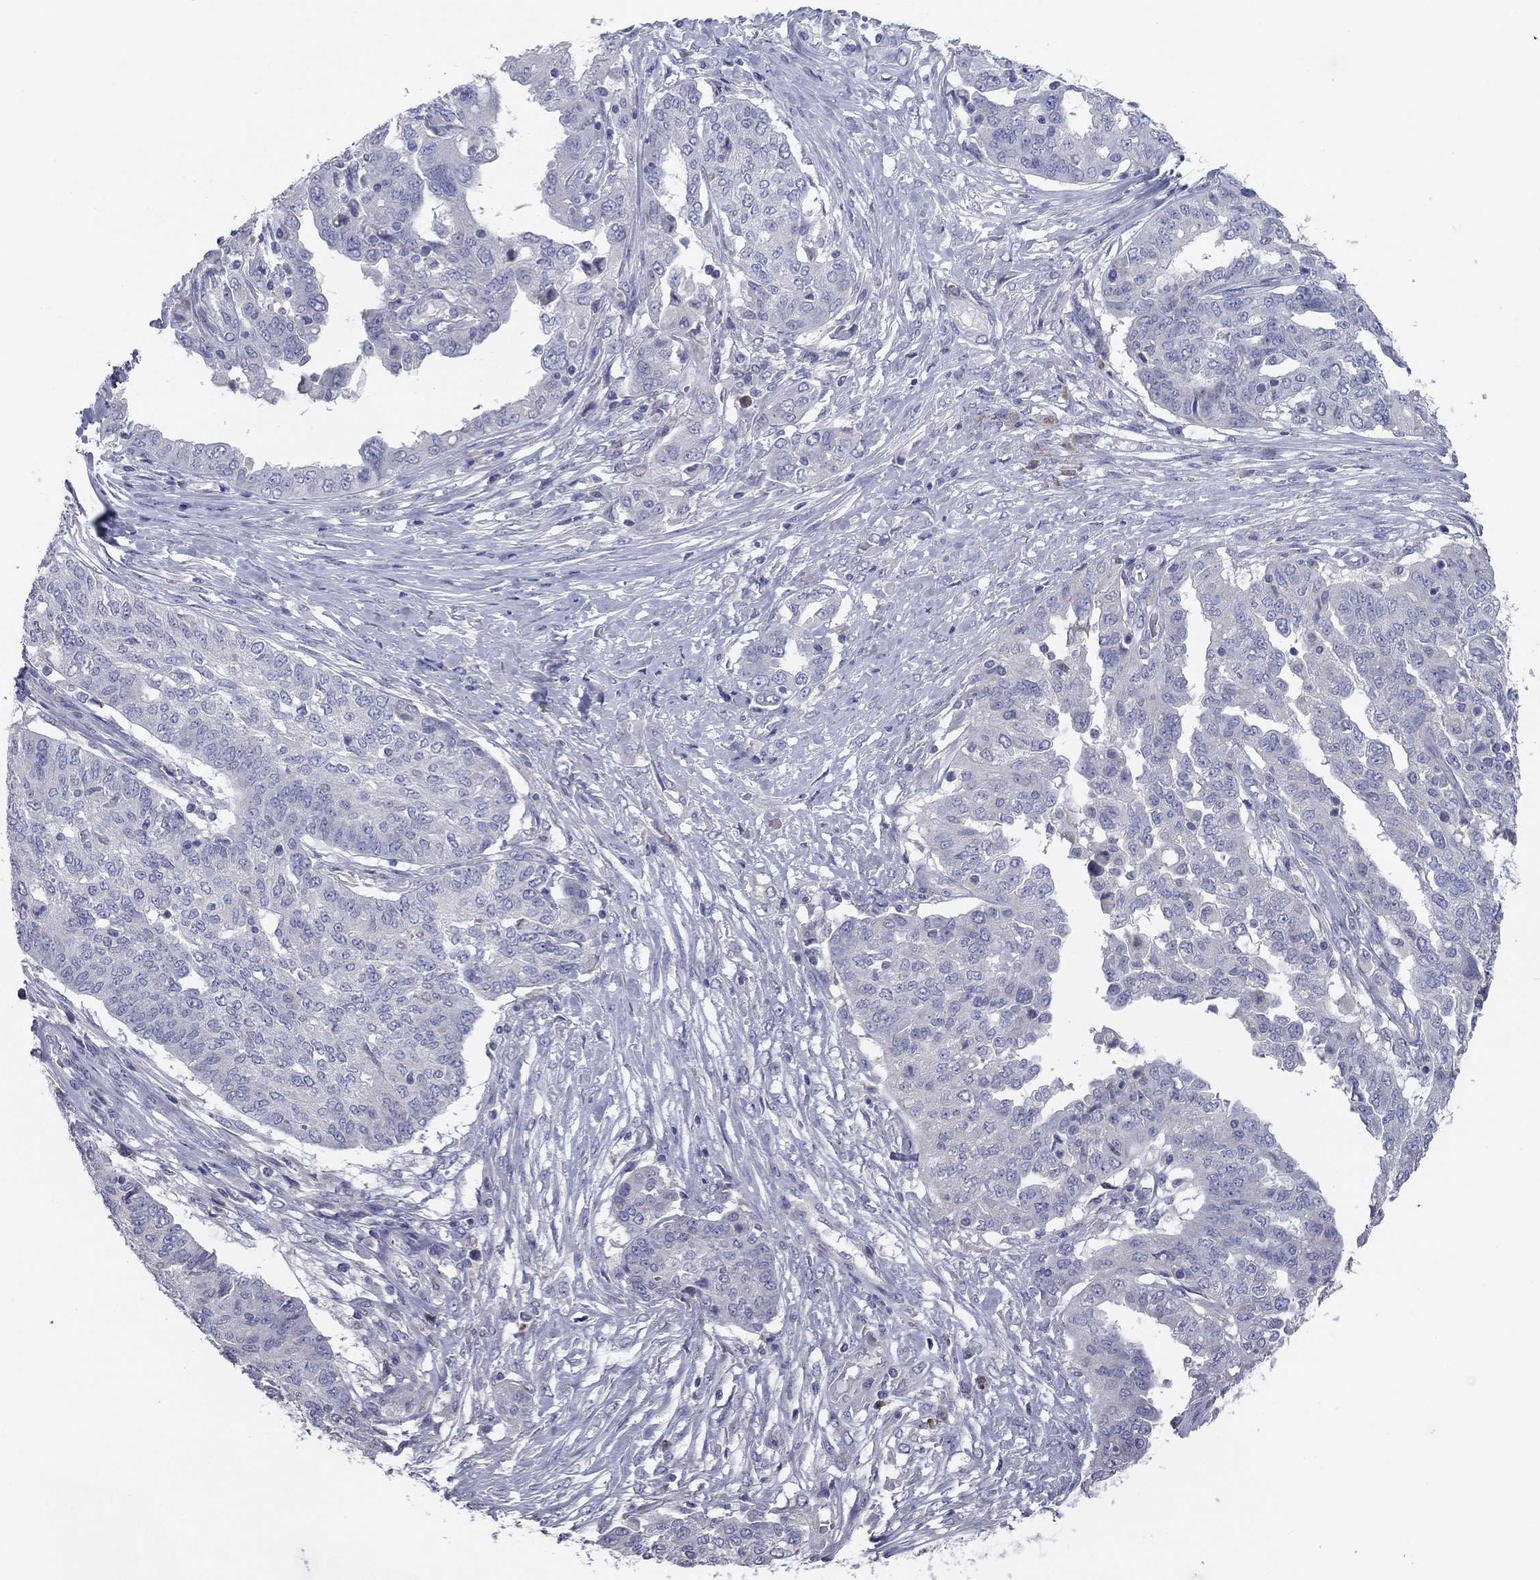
{"staining": {"intensity": "negative", "quantity": "none", "location": "none"}, "tissue": "ovarian cancer", "cell_type": "Tumor cells", "image_type": "cancer", "snomed": [{"axis": "morphology", "description": "Cystadenocarcinoma, serous, NOS"}, {"axis": "topography", "description": "Ovary"}], "caption": "The immunohistochemistry (IHC) micrograph has no significant positivity in tumor cells of serous cystadenocarcinoma (ovarian) tissue.", "gene": "GRK7", "patient": {"sex": "female", "age": 67}}